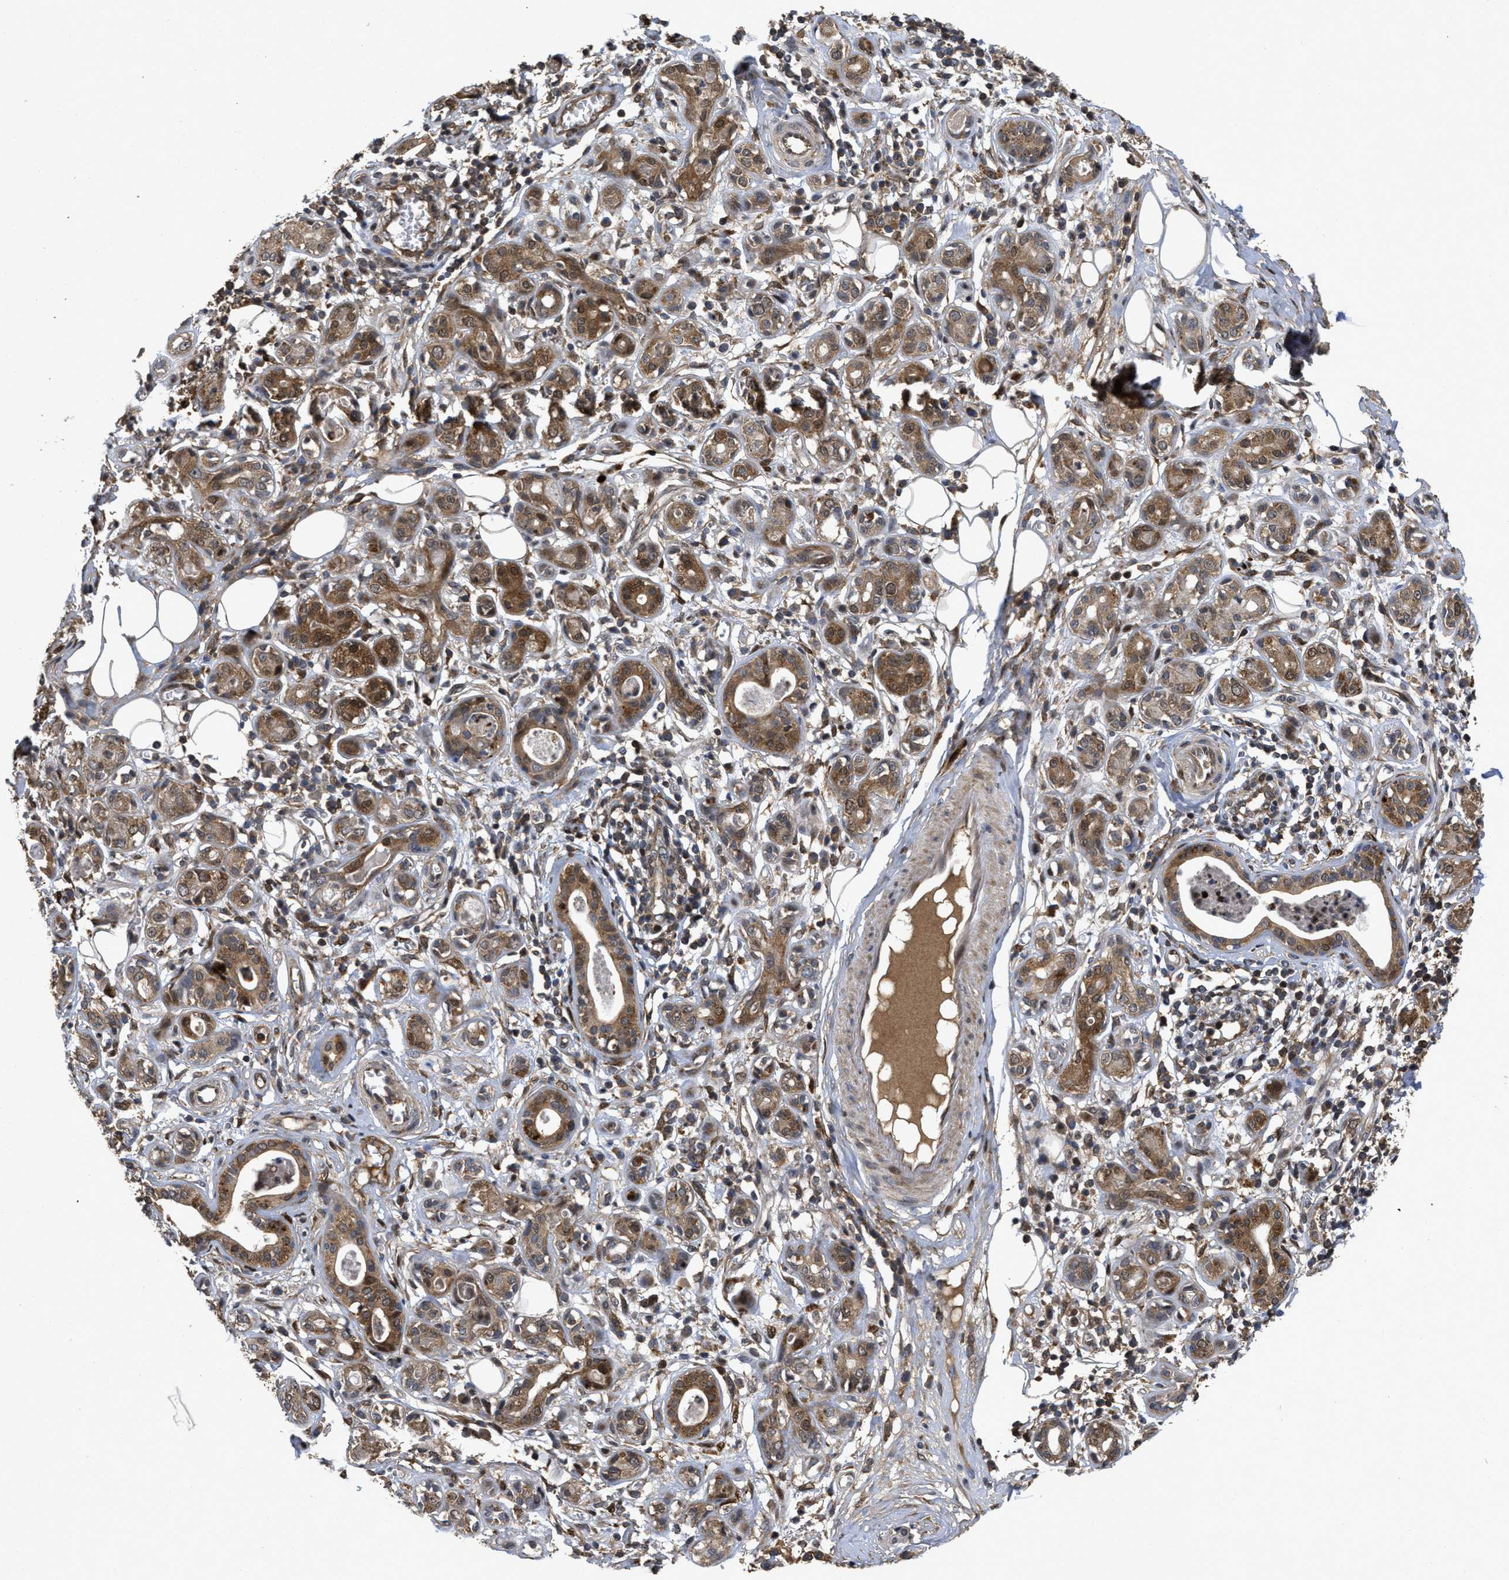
{"staining": {"intensity": "moderate", "quantity": "25%-75%", "location": "cytoplasmic/membranous"}, "tissue": "adipose tissue", "cell_type": "Adipocytes", "image_type": "normal", "snomed": [{"axis": "morphology", "description": "Normal tissue, NOS"}, {"axis": "morphology", "description": "Inflammation, NOS"}, {"axis": "topography", "description": "Salivary gland"}, {"axis": "topography", "description": "Peripheral nerve tissue"}], "caption": "IHC micrograph of unremarkable adipose tissue: human adipose tissue stained using immunohistochemistry demonstrates medium levels of moderate protein expression localized specifically in the cytoplasmic/membranous of adipocytes, appearing as a cytoplasmic/membranous brown color.", "gene": "CBR3", "patient": {"sex": "female", "age": 75}}